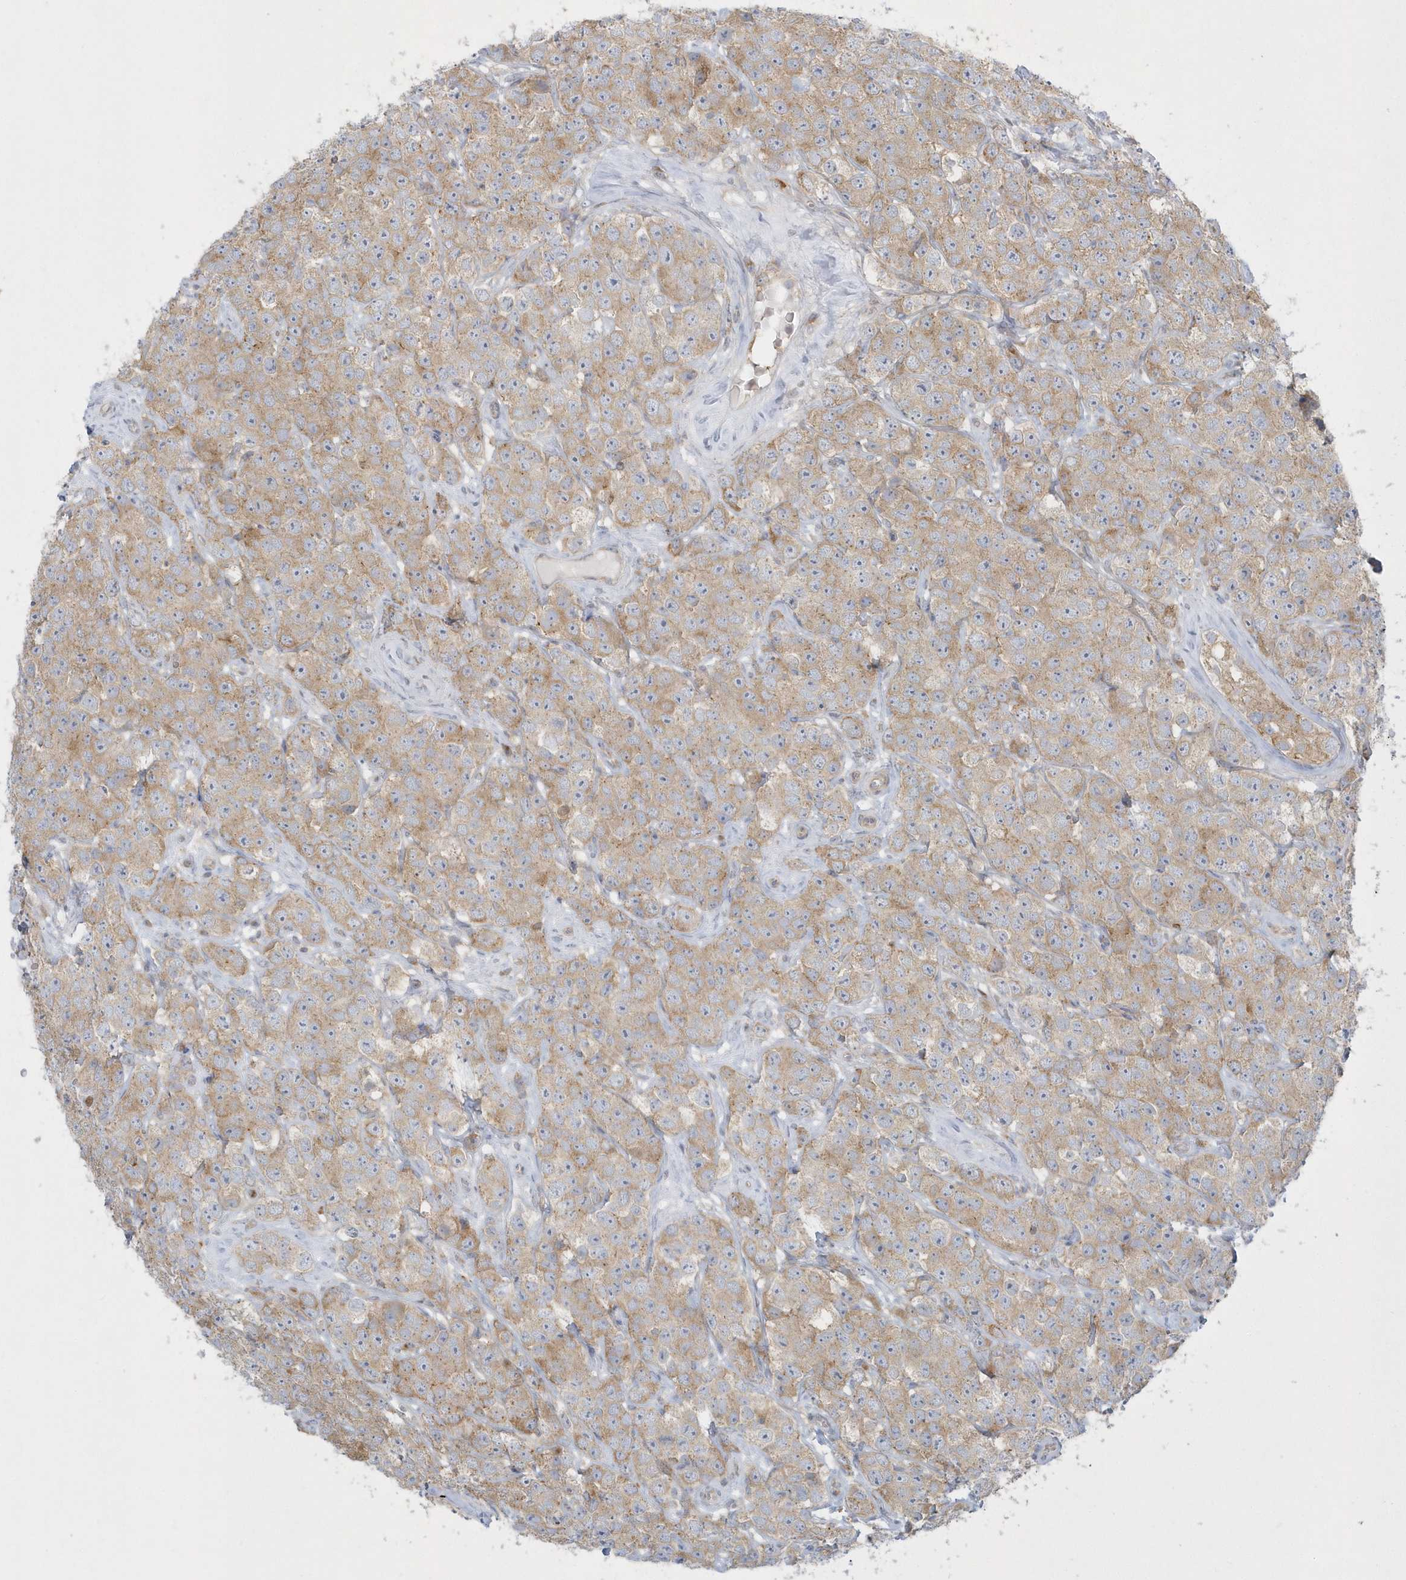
{"staining": {"intensity": "moderate", "quantity": ">75%", "location": "cytoplasmic/membranous"}, "tissue": "testis cancer", "cell_type": "Tumor cells", "image_type": "cancer", "snomed": [{"axis": "morphology", "description": "Seminoma, NOS"}, {"axis": "topography", "description": "Testis"}], "caption": "The histopathology image reveals immunohistochemical staining of testis cancer. There is moderate cytoplasmic/membranous expression is present in approximately >75% of tumor cells.", "gene": "DNAJC18", "patient": {"sex": "male", "age": 28}}